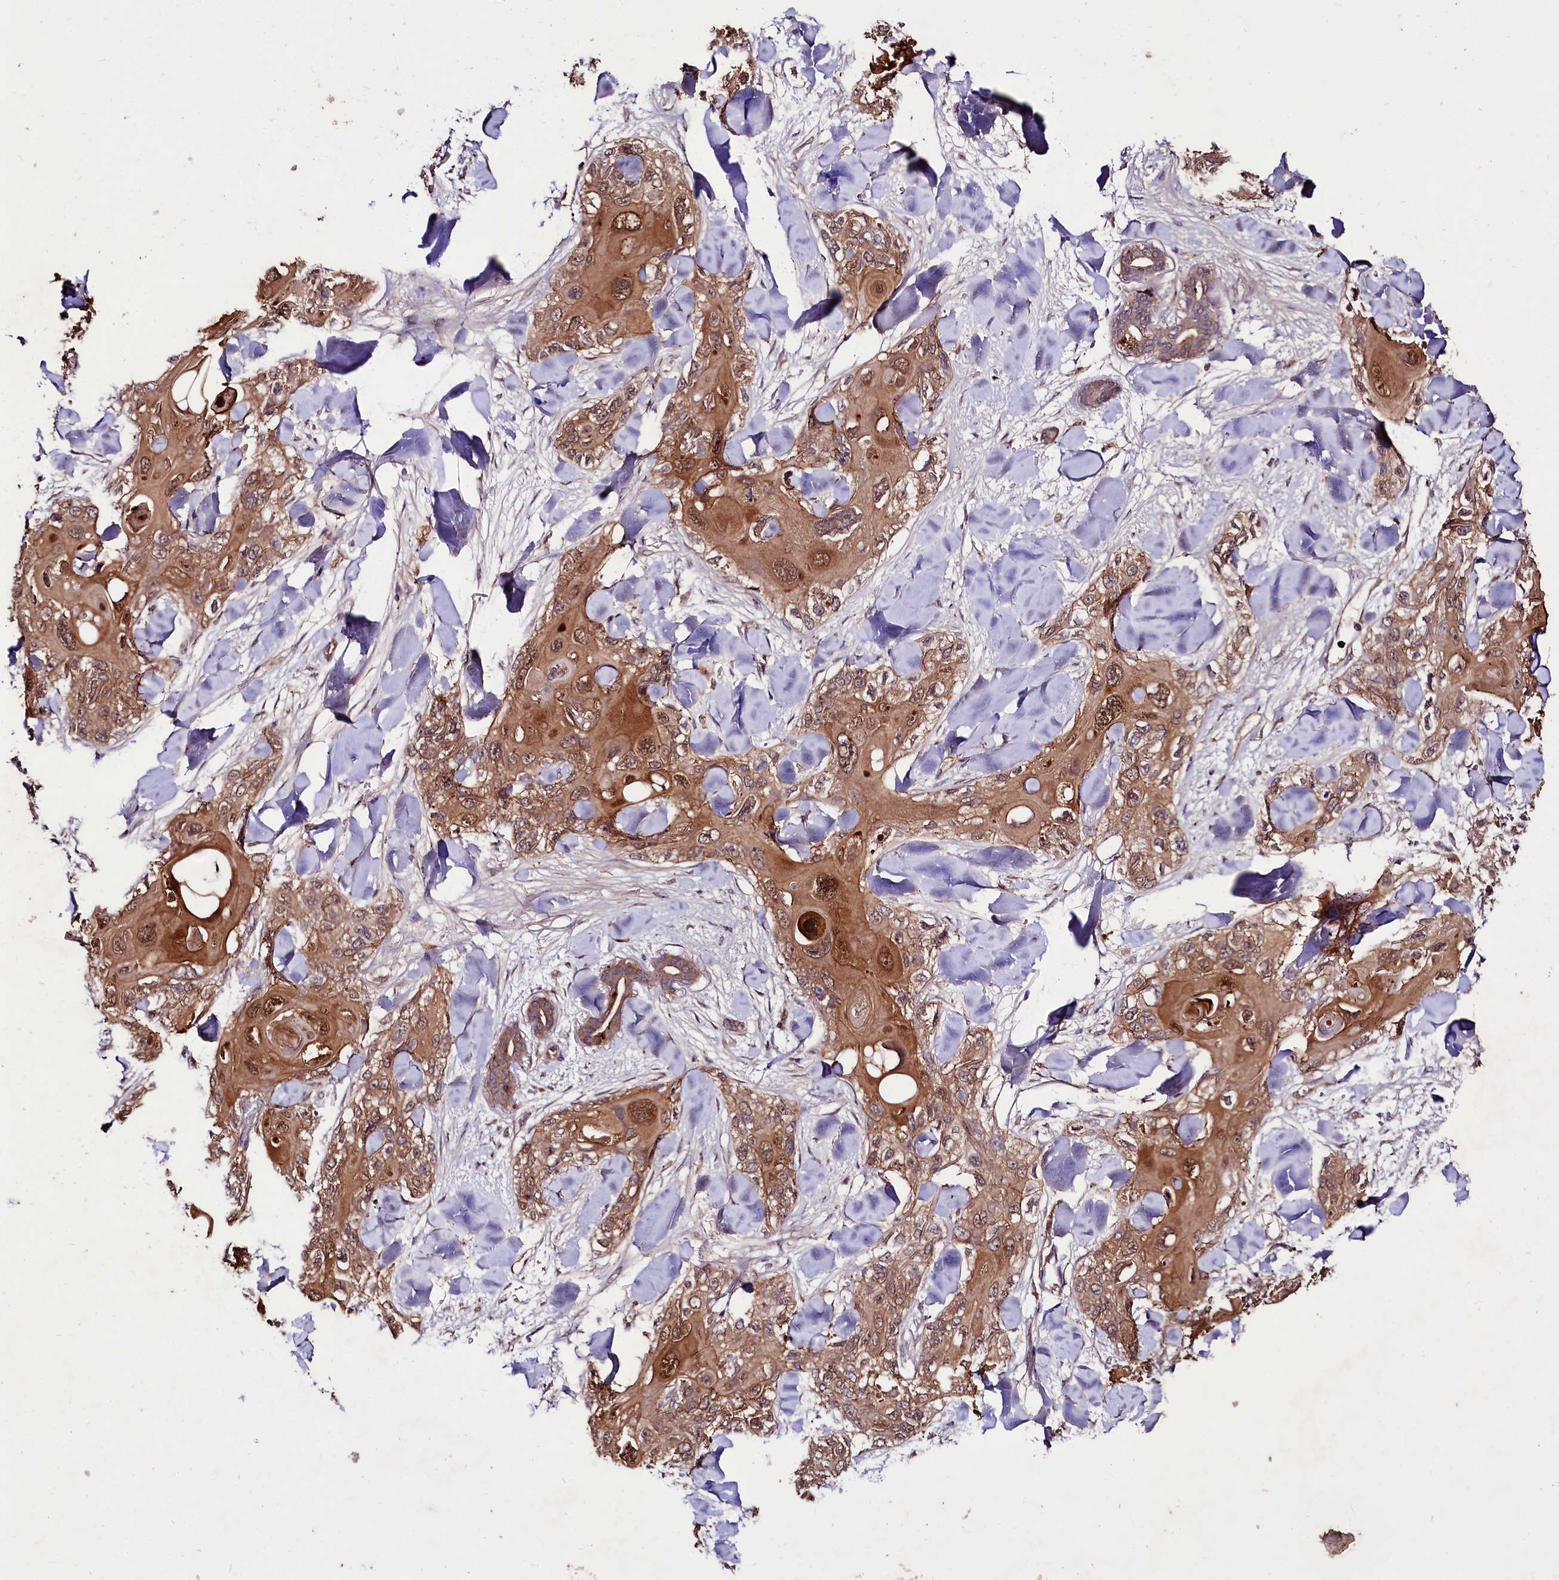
{"staining": {"intensity": "moderate", "quantity": ">75%", "location": "cytoplasmic/membranous,nuclear"}, "tissue": "skin cancer", "cell_type": "Tumor cells", "image_type": "cancer", "snomed": [{"axis": "morphology", "description": "Normal tissue, NOS"}, {"axis": "morphology", "description": "Squamous cell carcinoma, NOS"}, {"axis": "topography", "description": "Skin"}], "caption": "Tumor cells display moderate cytoplasmic/membranous and nuclear staining in approximately >75% of cells in skin cancer (squamous cell carcinoma). Ihc stains the protein in brown and the nuclei are stained blue.", "gene": "KLRB1", "patient": {"sex": "male", "age": 72}}